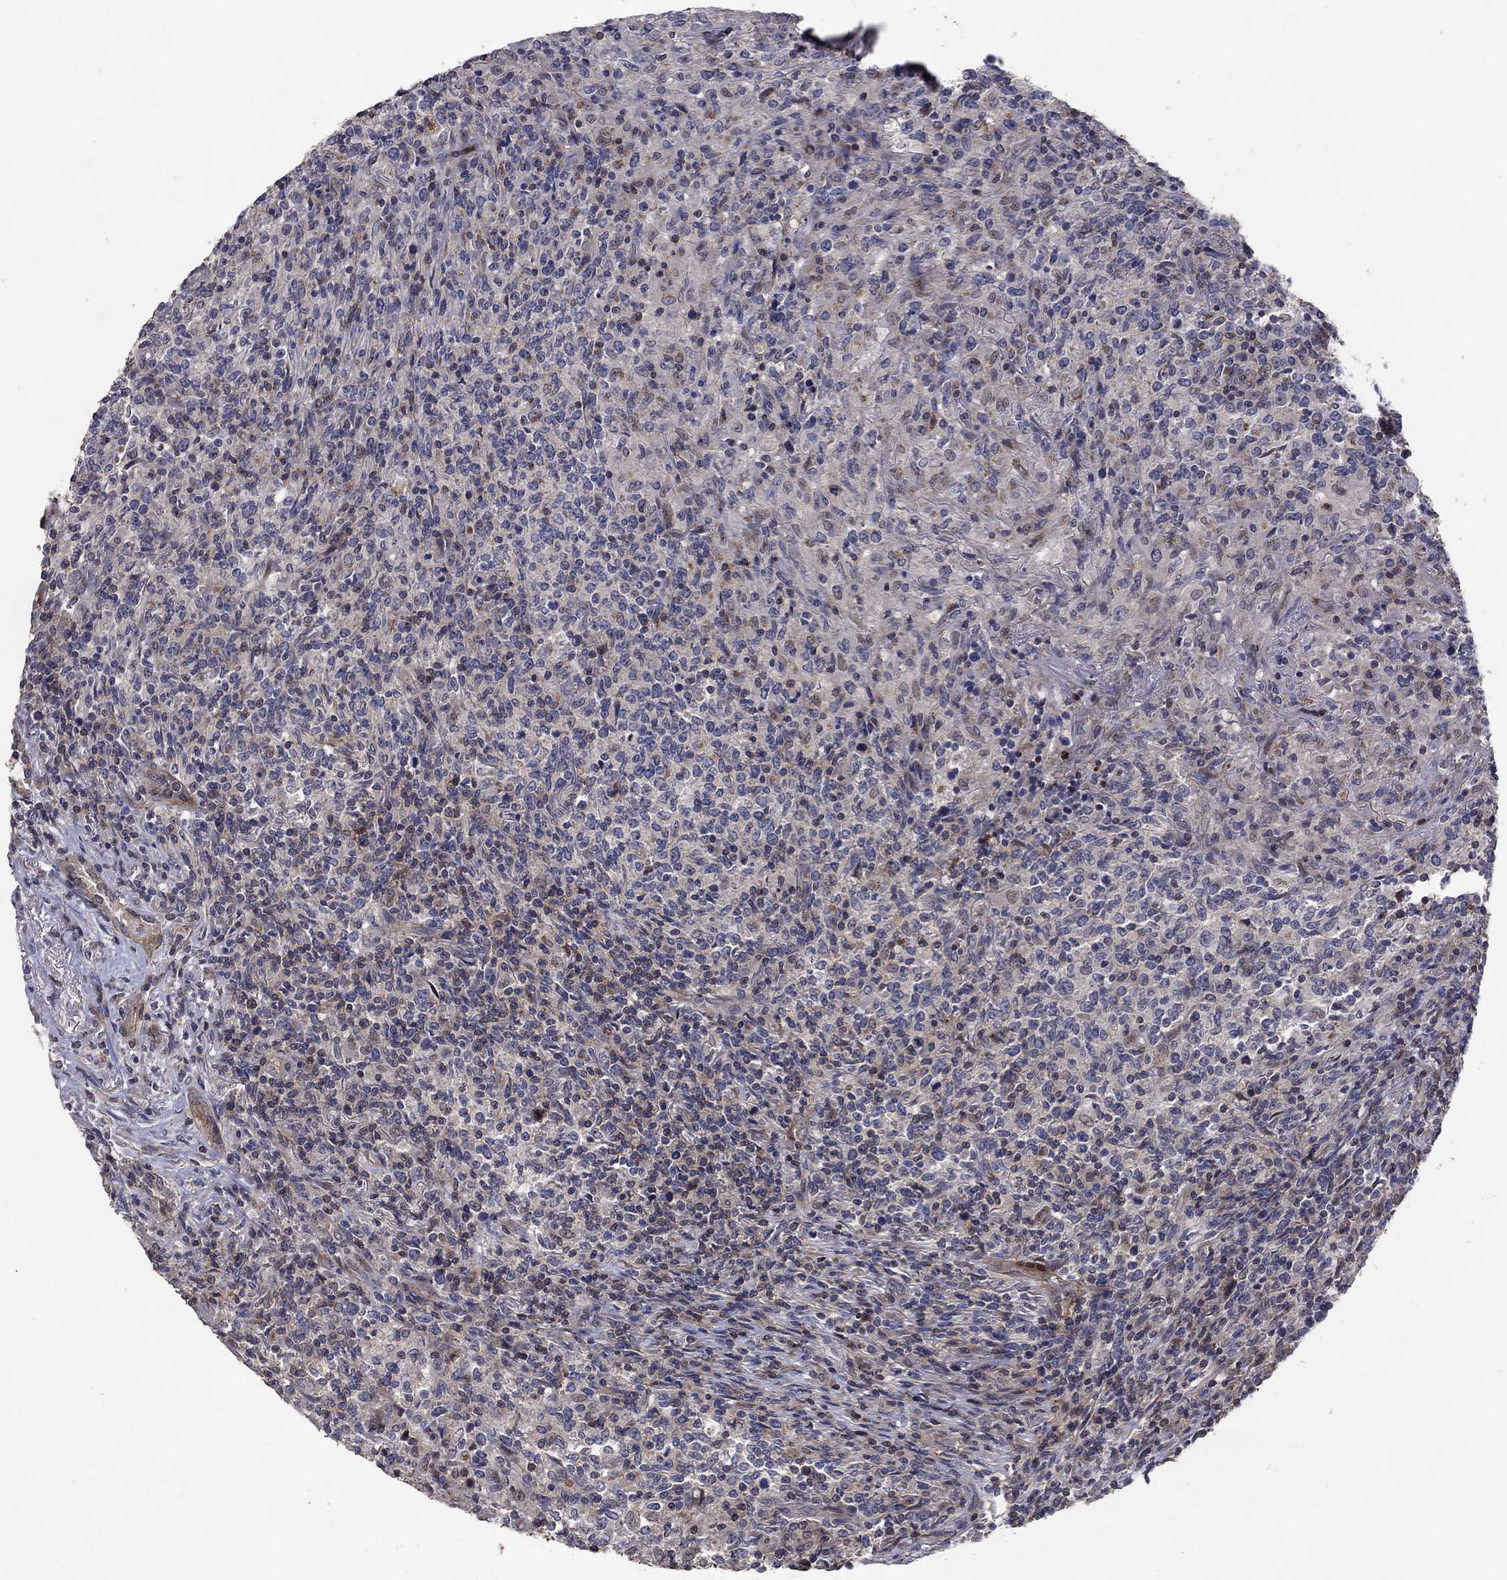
{"staining": {"intensity": "weak", "quantity": "25%-75%", "location": "cytoplasmic/membranous"}, "tissue": "lymphoma", "cell_type": "Tumor cells", "image_type": "cancer", "snomed": [{"axis": "morphology", "description": "Malignant lymphoma, non-Hodgkin's type, High grade"}, {"axis": "topography", "description": "Lung"}], "caption": "High-grade malignant lymphoma, non-Hodgkin's type stained for a protein demonstrates weak cytoplasmic/membranous positivity in tumor cells.", "gene": "FRG1", "patient": {"sex": "male", "age": 79}}